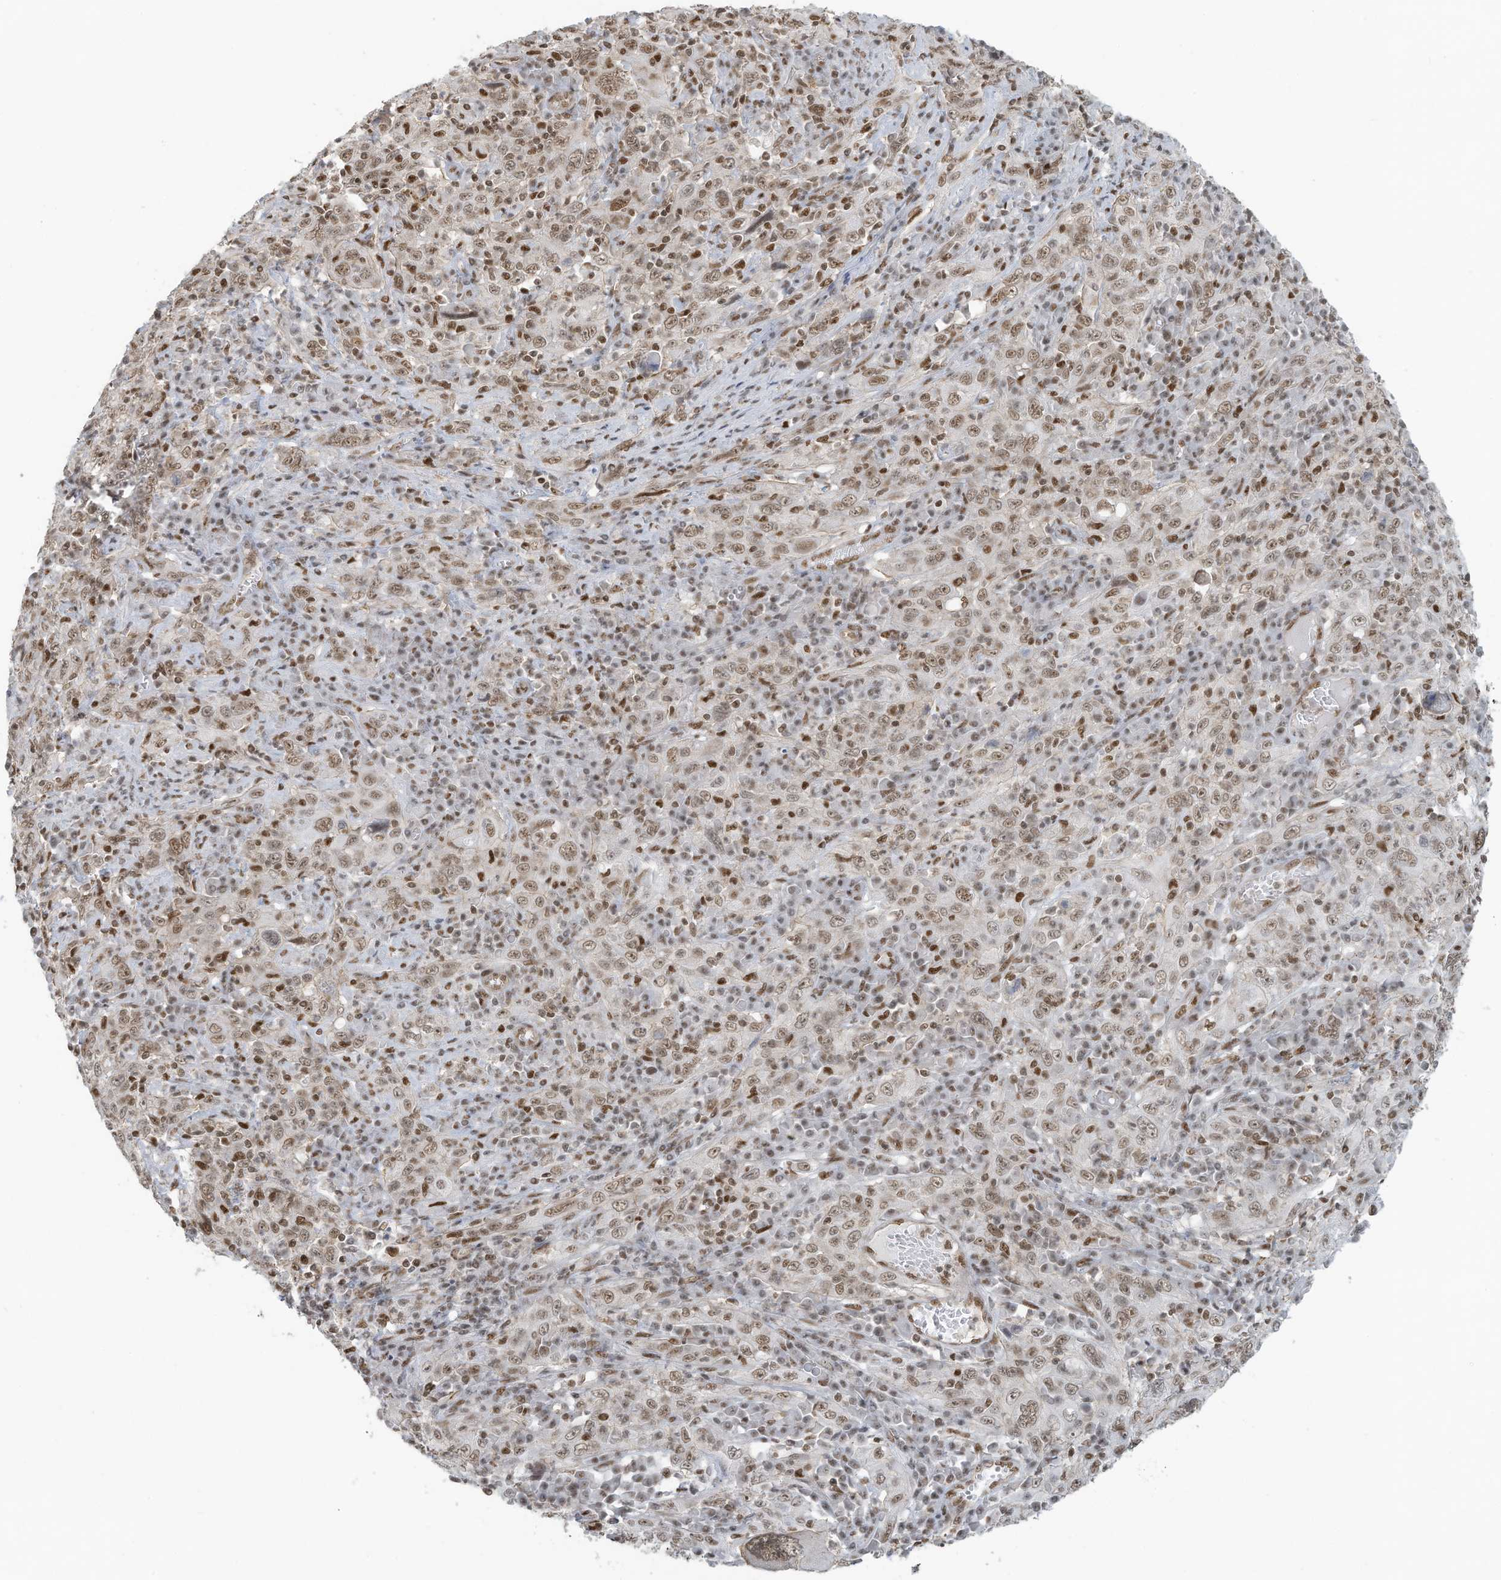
{"staining": {"intensity": "moderate", "quantity": ">75%", "location": "nuclear"}, "tissue": "cervical cancer", "cell_type": "Tumor cells", "image_type": "cancer", "snomed": [{"axis": "morphology", "description": "Squamous cell carcinoma, NOS"}, {"axis": "topography", "description": "Cervix"}], "caption": "Immunohistochemical staining of human squamous cell carcinoma (cervical) demonstrates medium levels of moderate nuclear protein expression in approximately >75% of tumor cells.", "gene": "DBR1", "patient": {"sex": "female", "age": 46}}